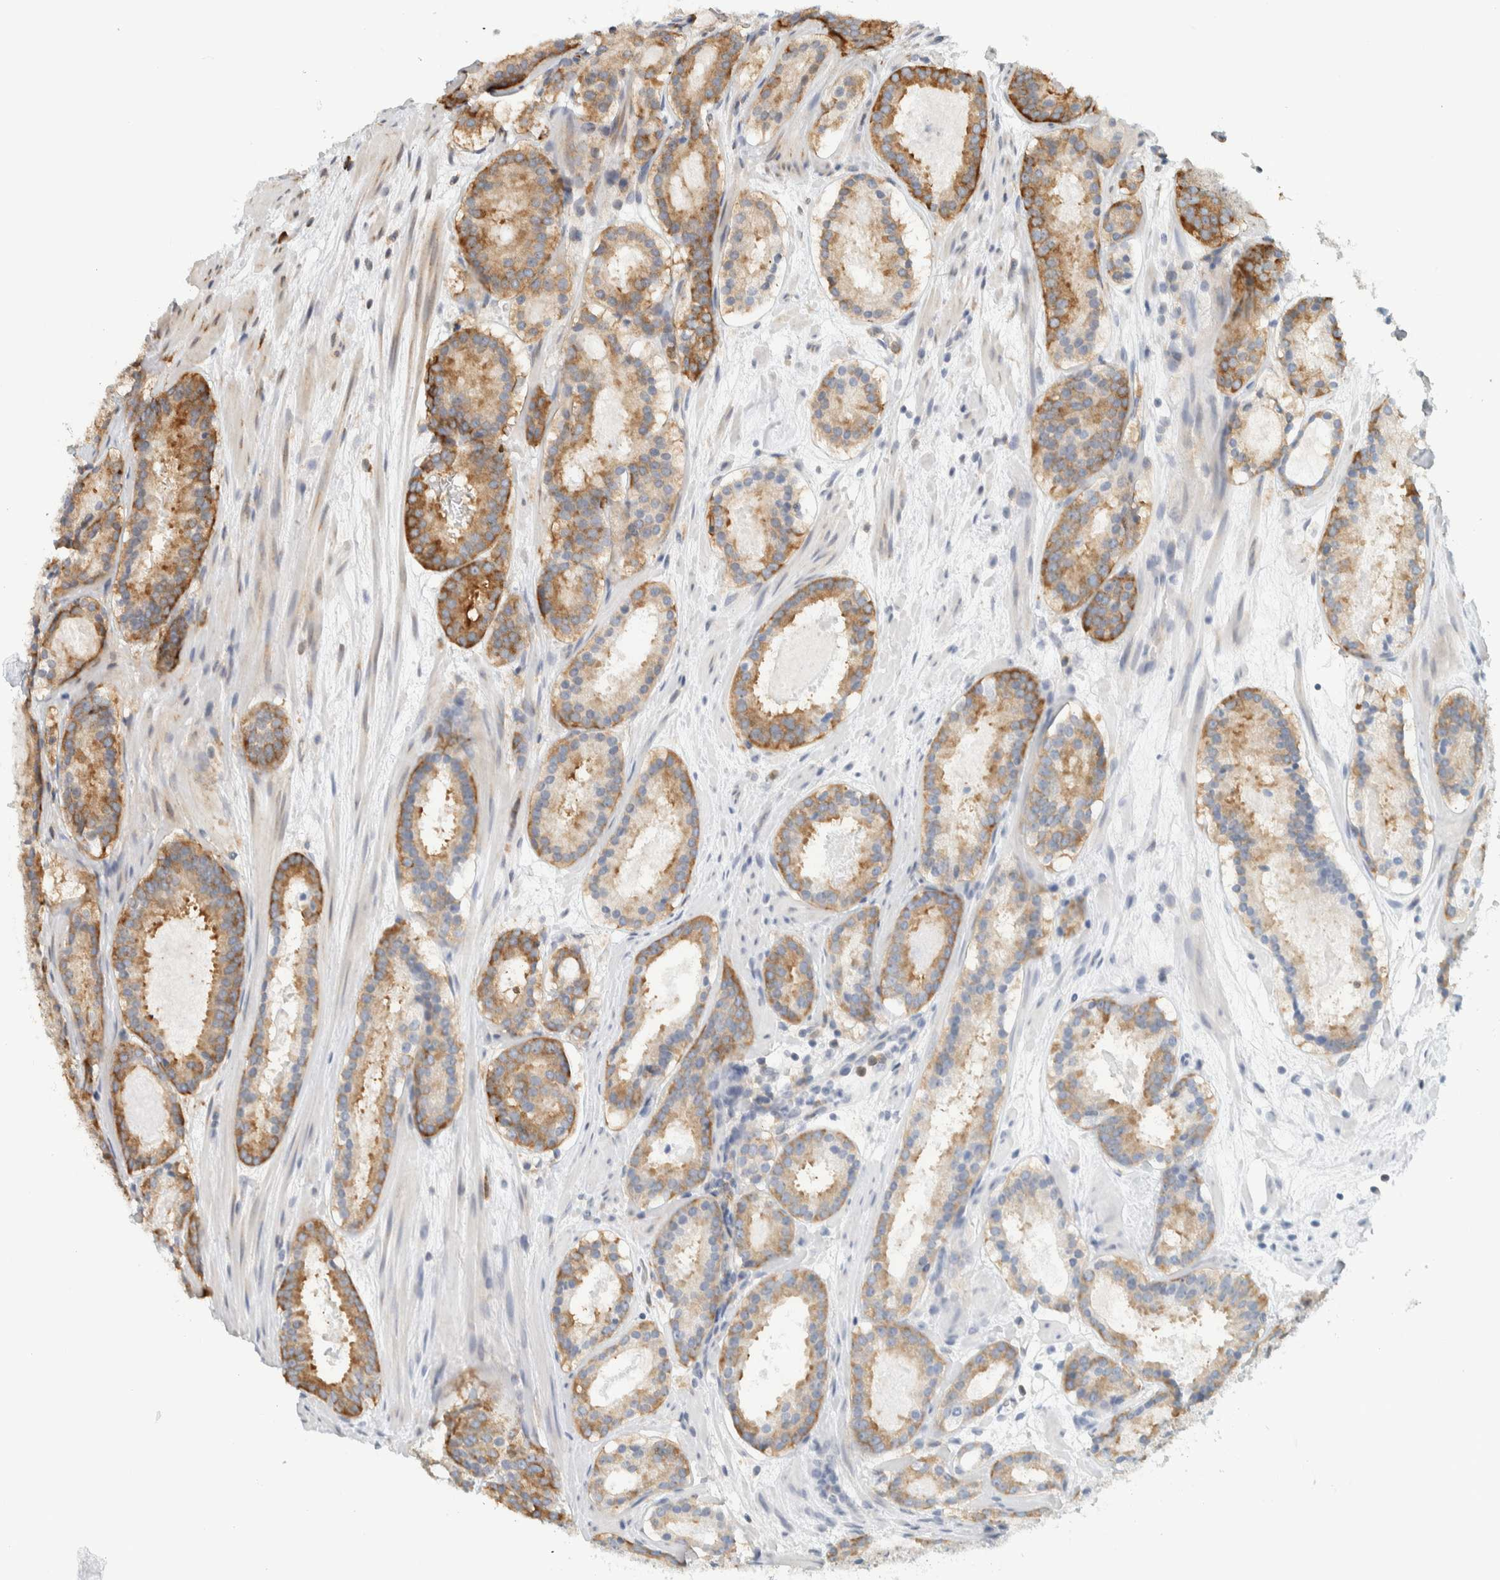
{"staining": {"intensity": "strong", "quantity": ">75%", "location": "cytoplasmic/membranous"}, "tissue": "prostate cancer", "cell_type": "Tumor cells", "image_type": "cancer", "snomed": [{"axis": "morphology", "description": "Adenocarcinoma, Low grade"}, {"axis": "topography", "description": "Prostate"}], "caption": "Strong cytoplasmic/membranous expression is appreciated in approximately >75% of tumor cells in prostate cancer (low-grade adenocarcinoma).", "gene": "LLGL2", "patient": {"sex": "male", "age": 69}}